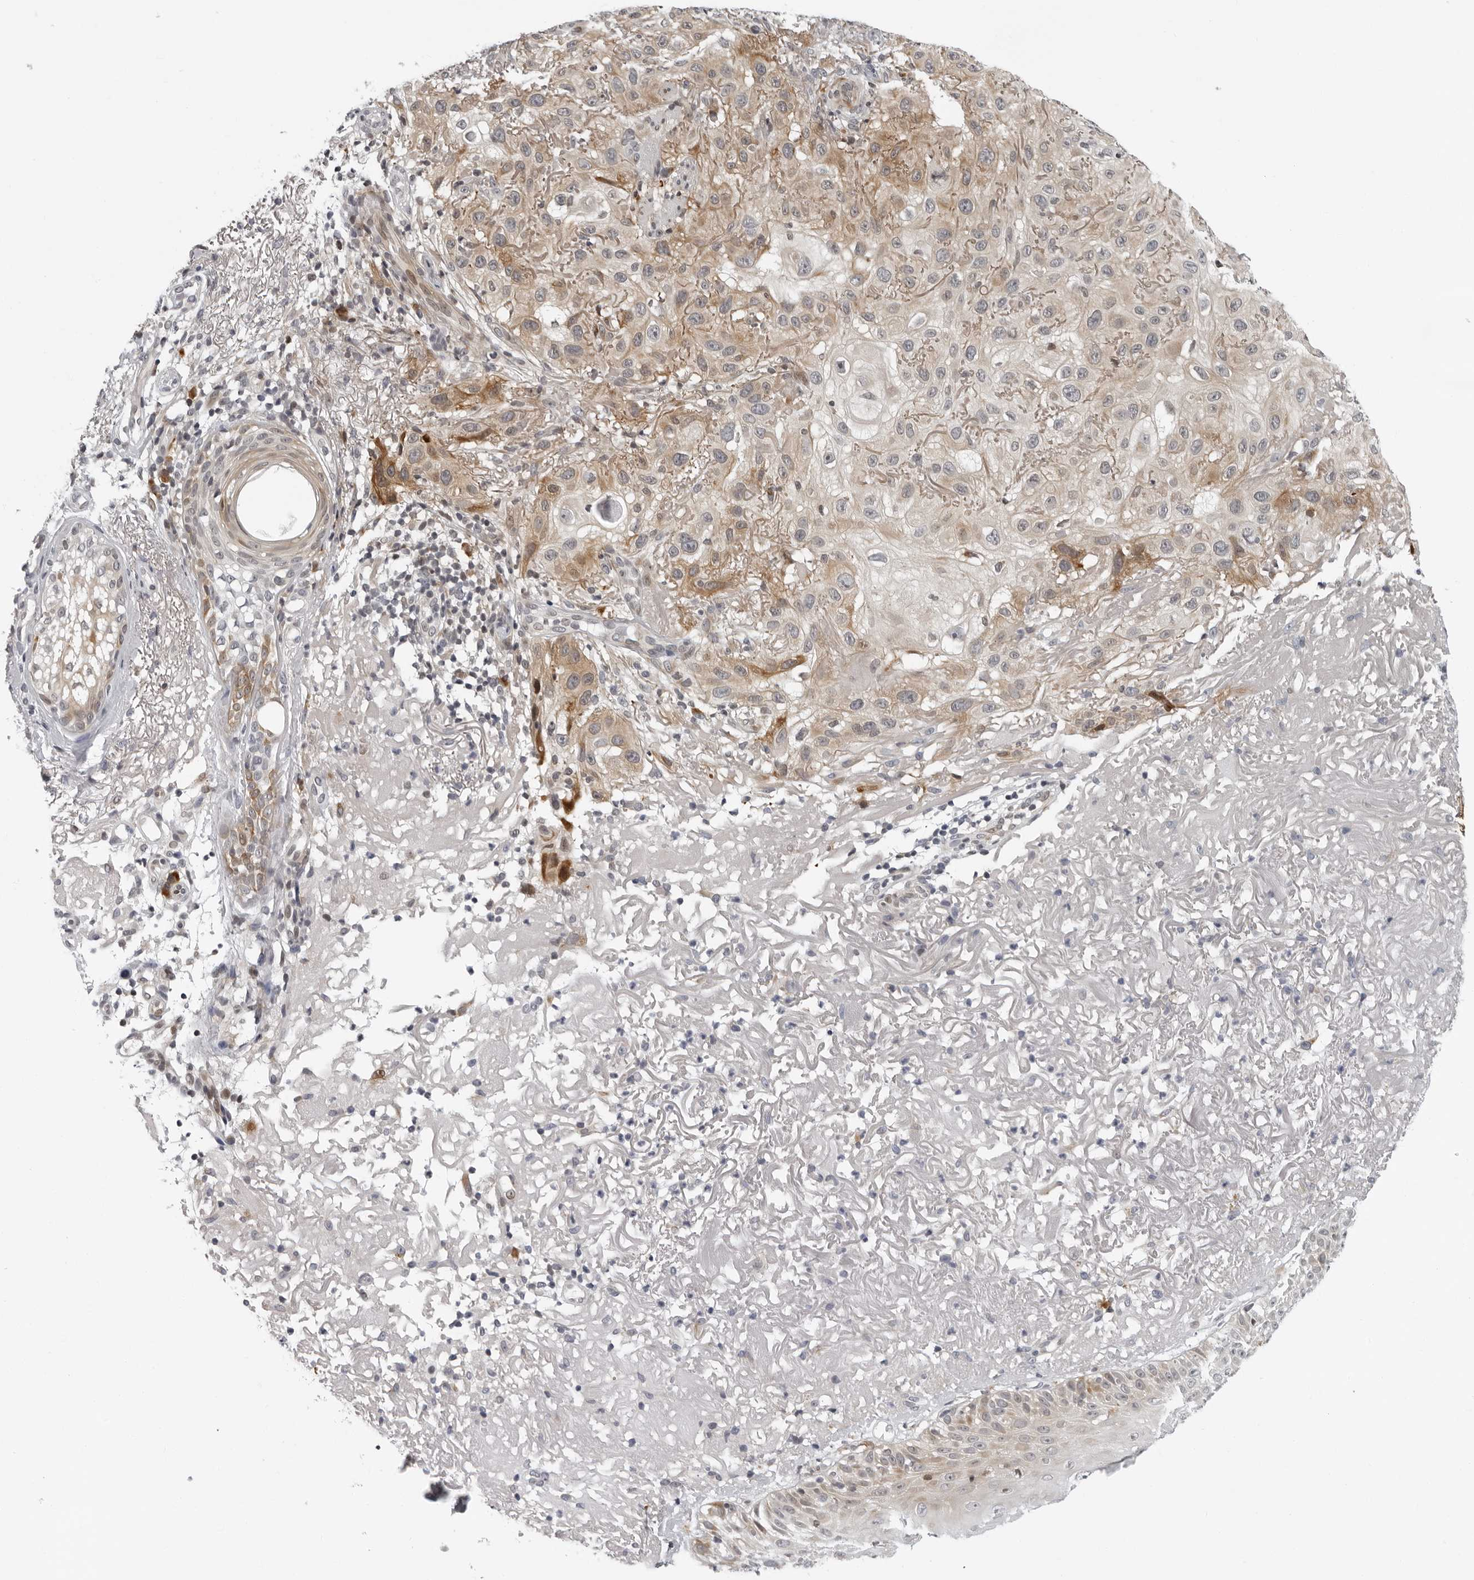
{"staining": {"intensity": "moderate", "quantity": "25%-75%", "location": "cytoplasmic/membranous"}, "tissue": "skin cancer", "cell_type": "Tumor cells", "image_type": "cancer", "snomed": [{"axis": "morphology", "description": "Normal tissue, NOS"}, {"axis": "morphology", "description": "Squamous cell carcinoma, NOS"}, {"axis": "topography", "description": "Skin"}], "caption": "Protein expression analysis of human skin cancer (squamous cell carcinoma) reveals moderate cytoplasmic/membranous staining in approximately 25%-75% of tumor cells. The staining was performed using DAB (3,3'-diaminobenzidine) to visualize the protein expression in brown, while the nuclei were stained in blue with hematoxylin (Magnification: 20x).", "gene": "PIP4K2C", "patient": {"sex": "female", "age": 96}}